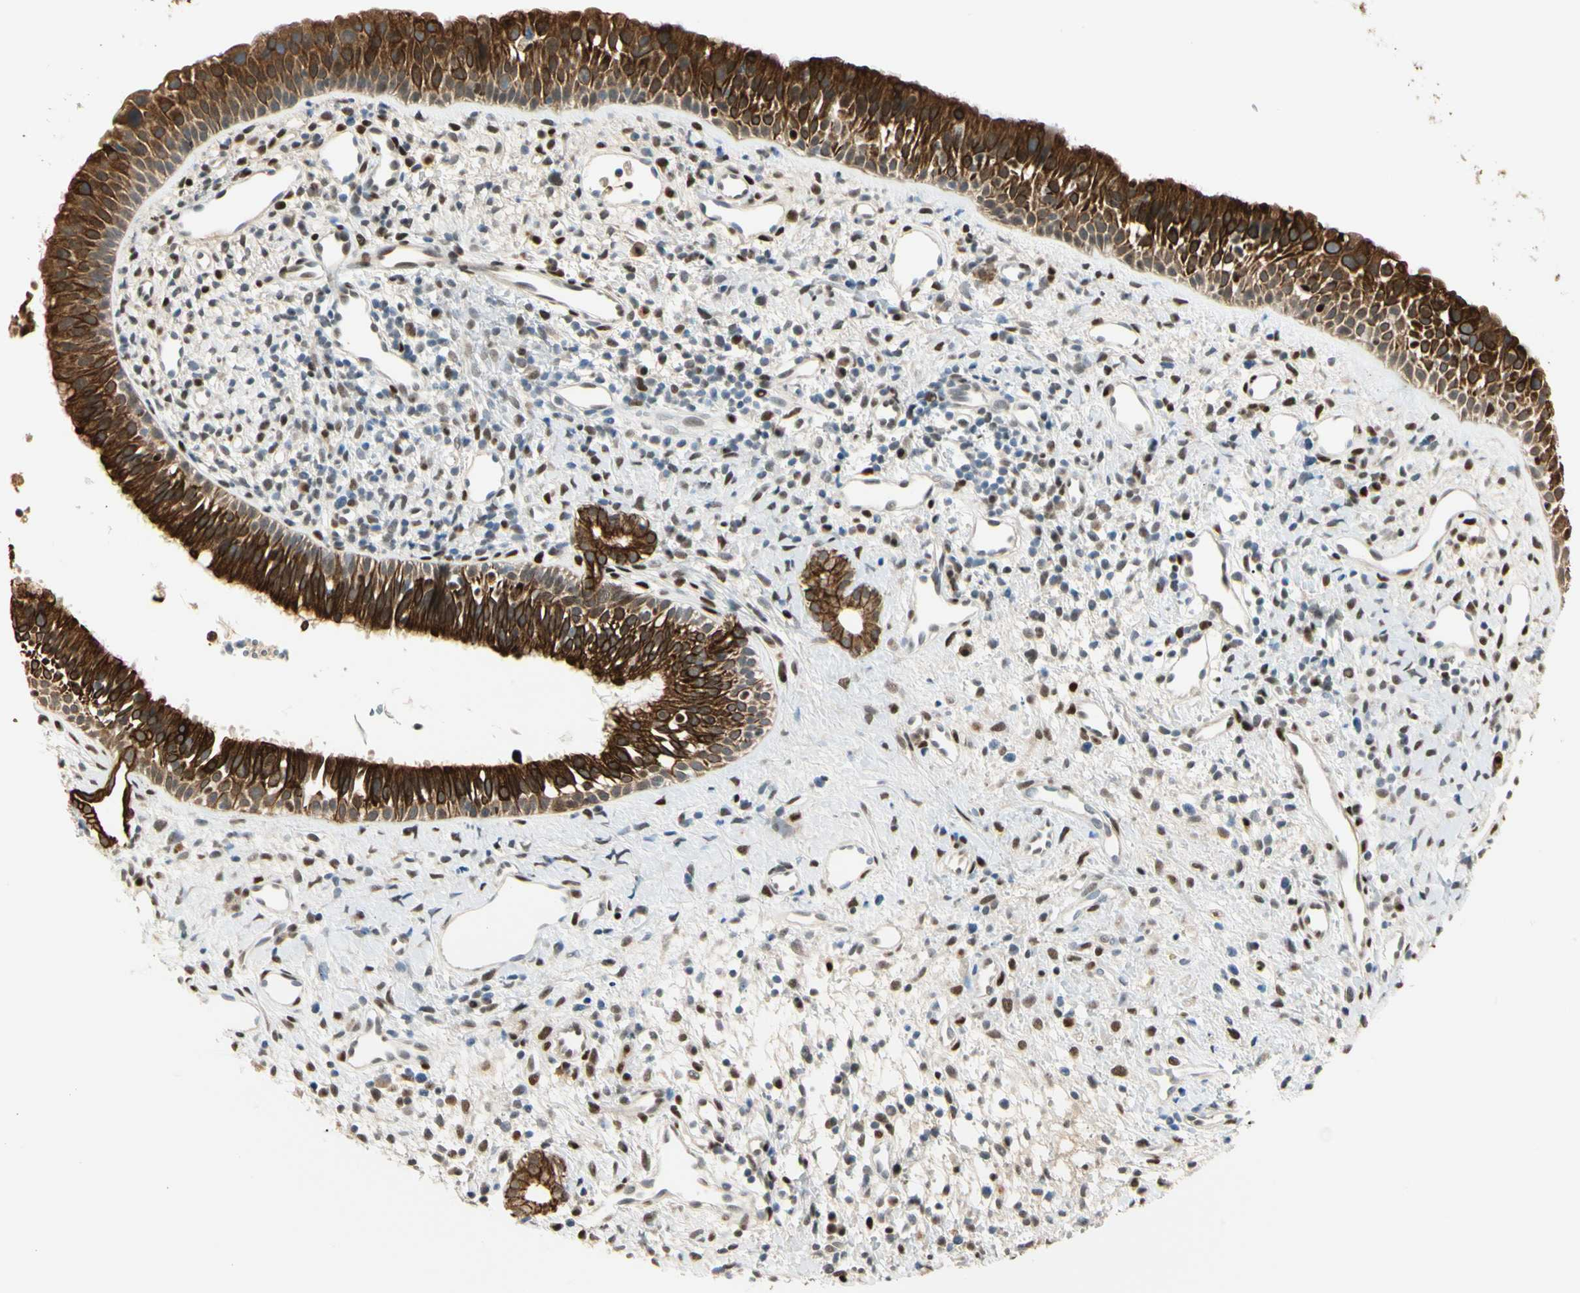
{"staining": {"intensity": "strong", "quantity": ">75%", "location": "cytoplasmic/membranous"}, "tissue": "nasopharynx", "cell_type": "Respiratory epithelial cells", "image_type": "normal", "snomed": [{"axis": "morphology", "description": "Normal tissue, NOS"}, {"axis": "topography", "description": "Nasopharynx"}], "caption": "Unremarkable nasopharynx demonstrates strong cytoplasmic/membranous expression in about >75% of respiratory epithelial cells.", "gene": "ATXN1", "patient": {"sex": "male", "age": 22}}